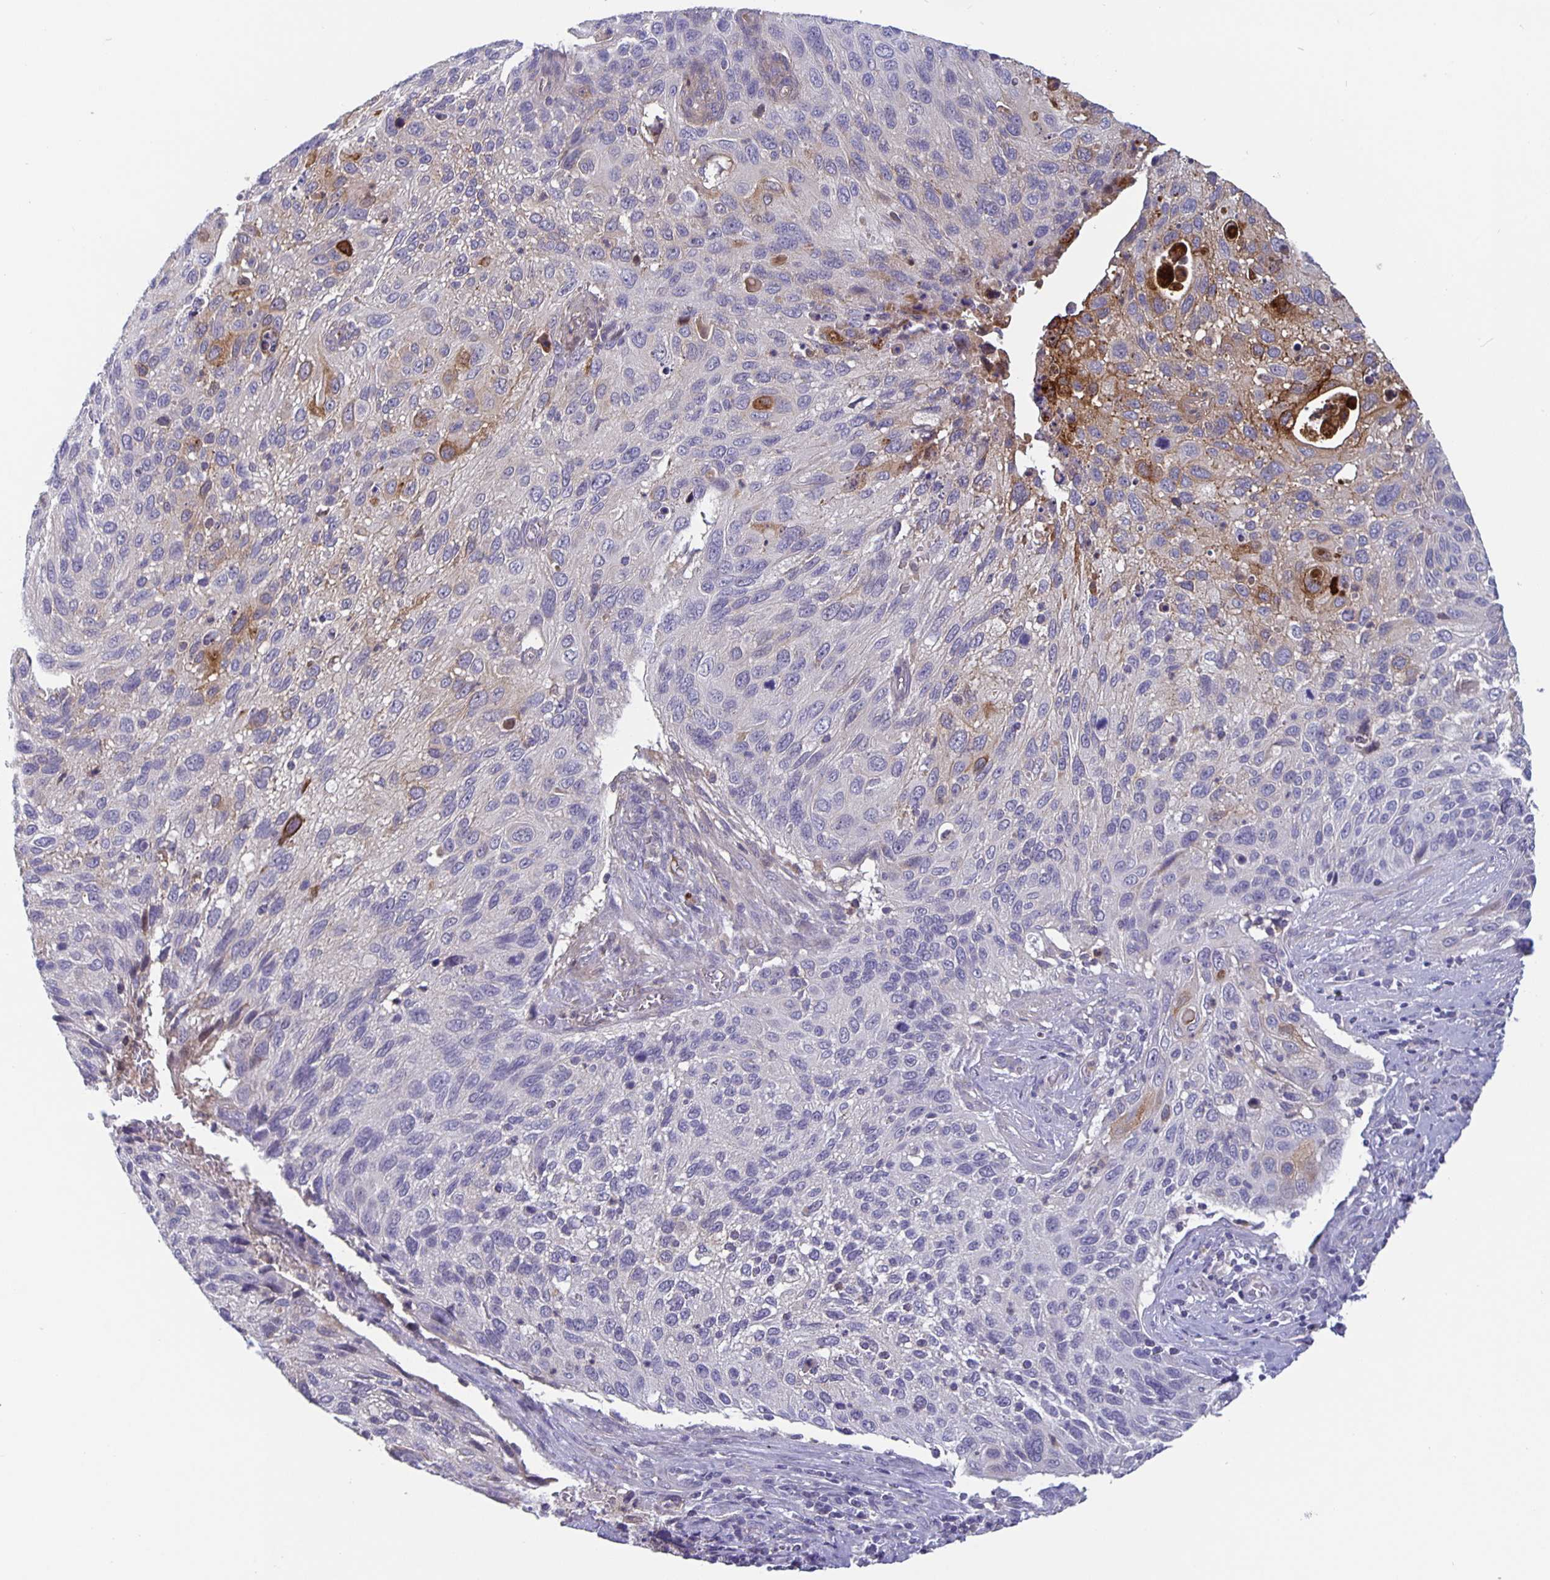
{"staining": {"intensity": "moderate", "quantity": "<25%", "location": "cytoplasmic/membranous"}, "tissue": "cervical cancer", "cell_type": "Tumor cells", "image_type": "cancer", "snomed": [{"axis": "morphology", "description": "Squamous cell carcinoma, NOS"}, {"axis": "topography", "description": "Cervix"}], "caption": "A low amount of moderate cytoplasmic/membranous expression is appreciated in about <25% of tumor cells in cervical cancer (squamous cell carcinoma) tissue.", "gene": "GDF15", "patient": {"sex": "female", "age": 70}}